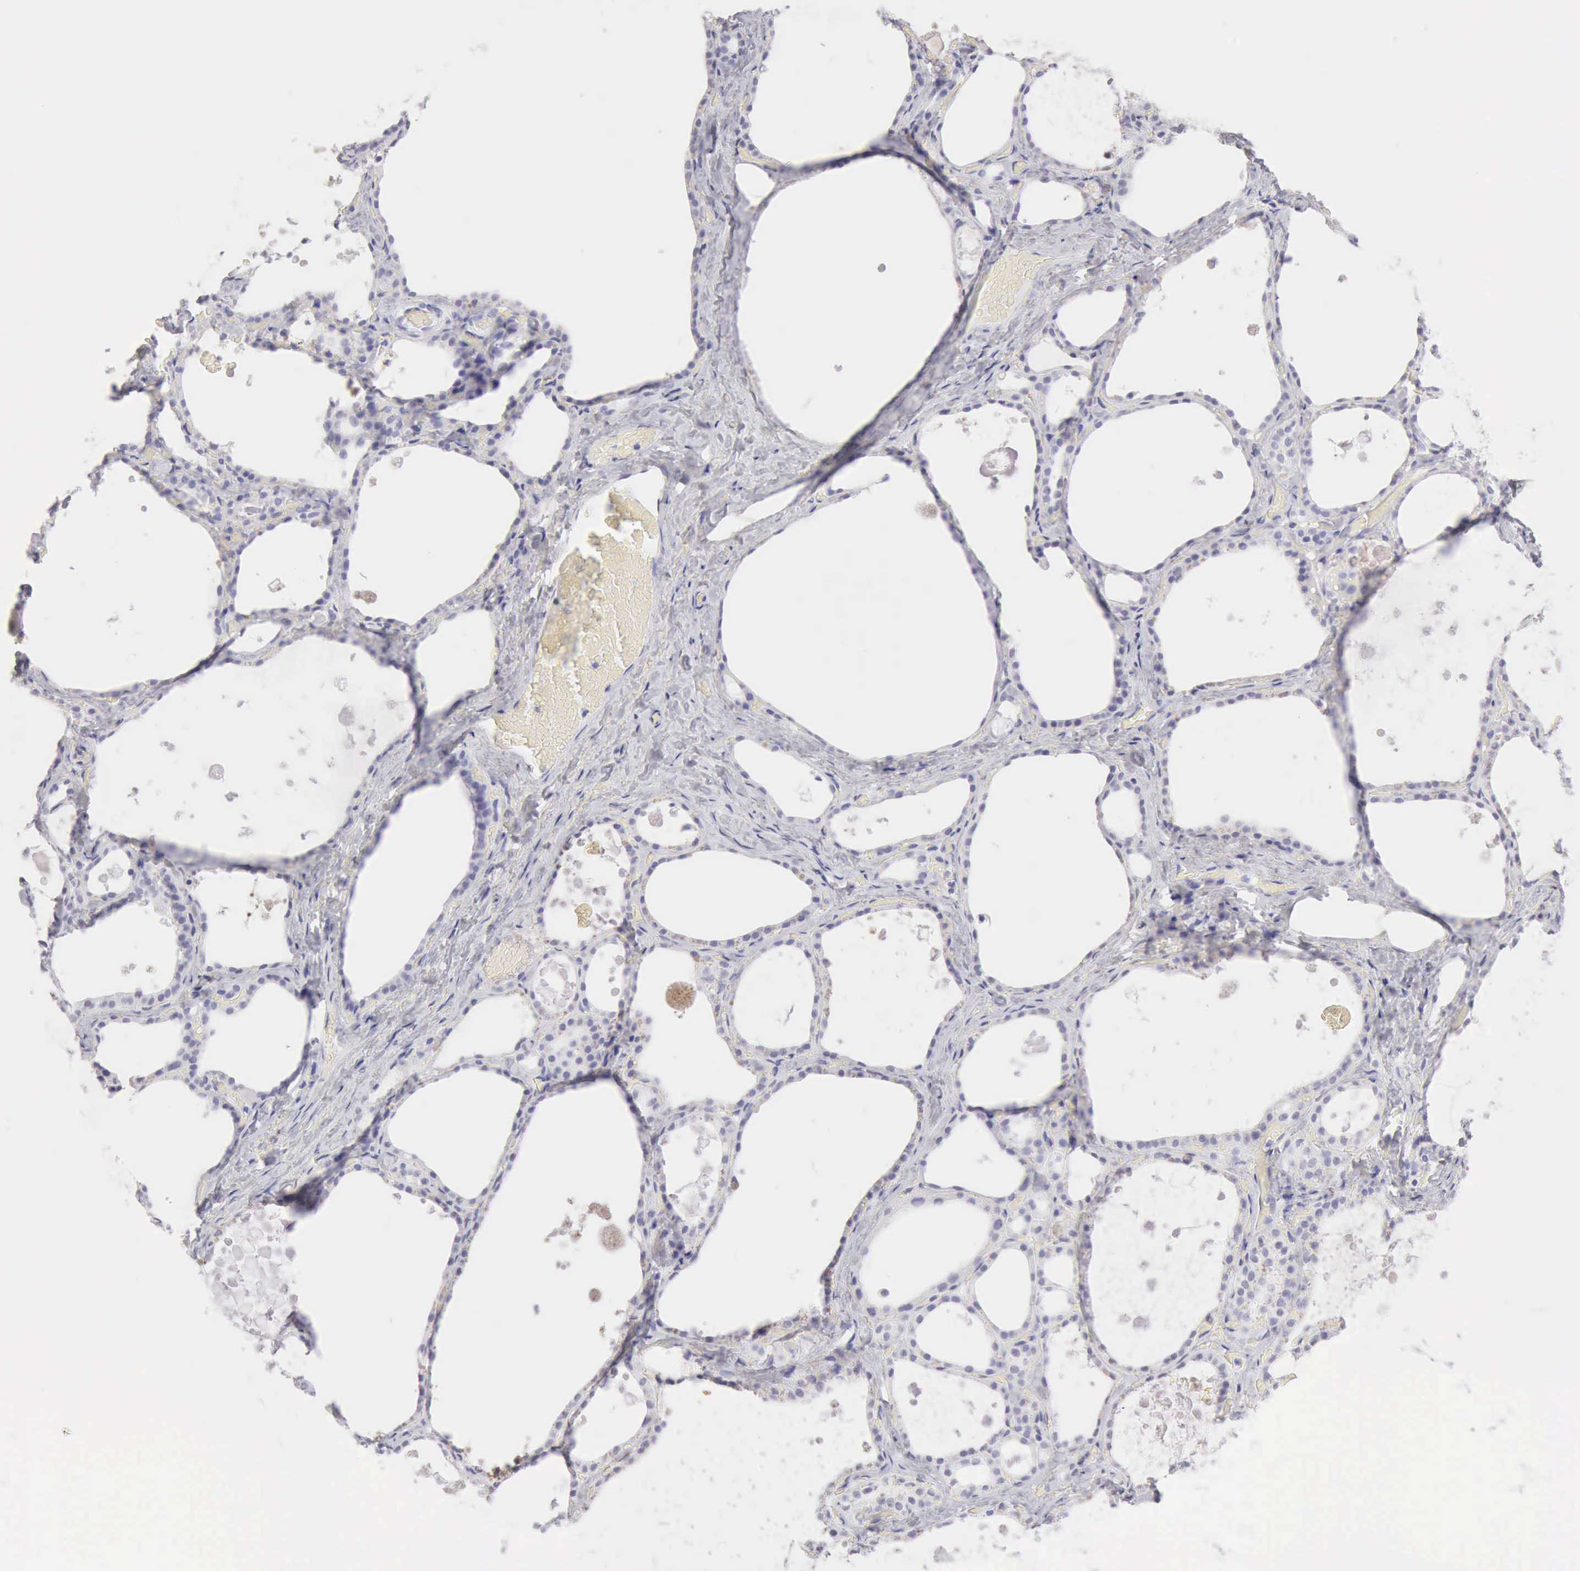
{"staining": {"intensity": "negative", "quantity": "none", "location": "none"}, "tissue": "thyroid gland", "cell_type": "Glandular cells", "image_type": "normal", "snomed": [{"axis": "morphology", "description": "Normal tissue, NOS"}, {"axis": "topography", "description": "Thyroid gland"}], "caption": "High magnification brightfield microscopy of normal thyroid gland stained with DAB (3,3'-diaminobenzidine) (brown) and counterstained with hematoxylin (blue): glandular cells show no significant positivity. Nuclei are stained in blue.", "gene": "RNASE1", "patient": {"sex": "male", "age": 61}}